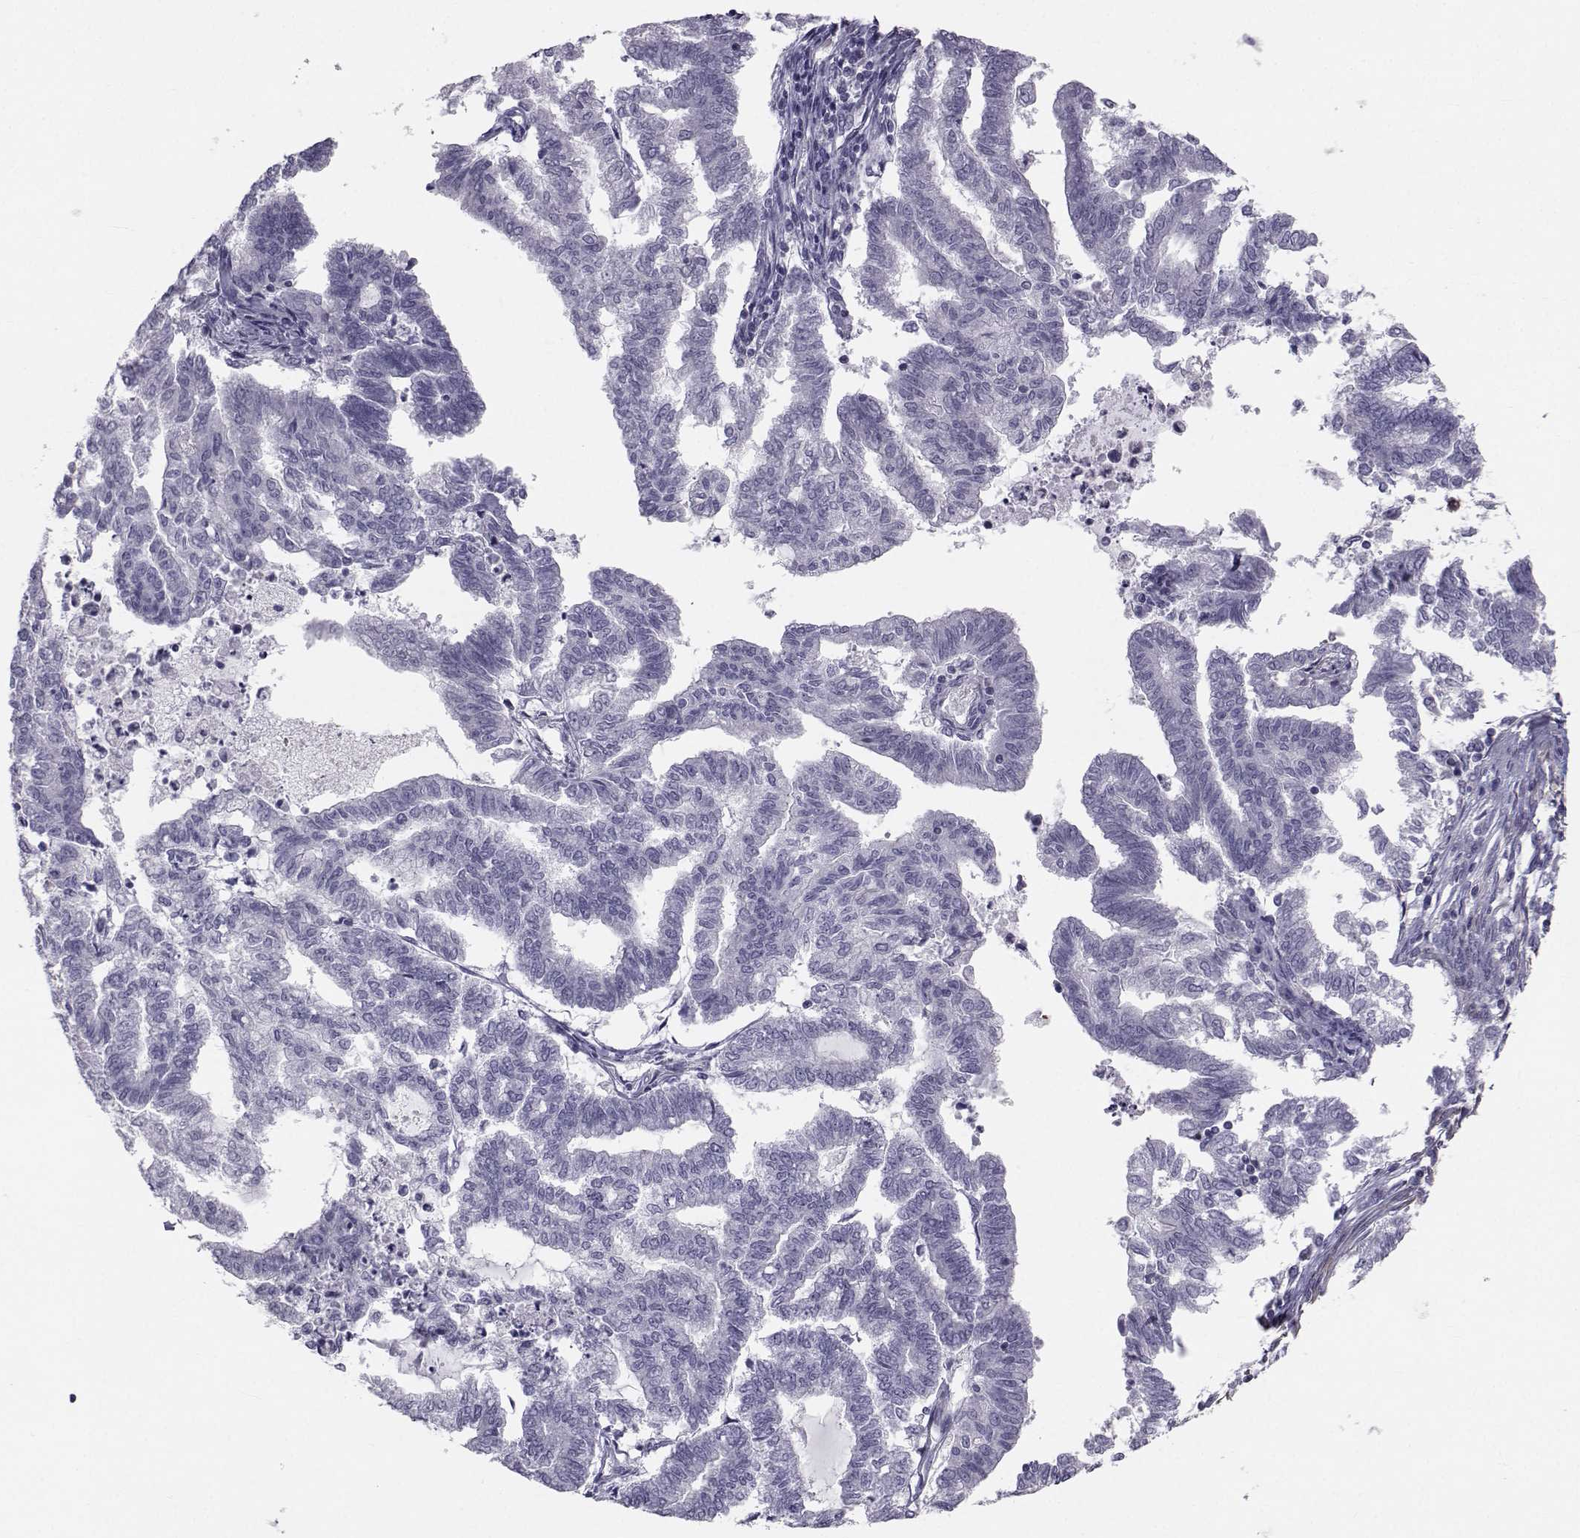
{"staining": {"intensity": "negative", "quantity": "none", "location": "none"}, "tissue": "endometrial cancer", "cell_type": "Tumor cells", "image_type": "cancer", "snomed": [{"axis": "morphology", "description": "Adenocarcinoma, NOS"}, {"axis": "topography", "description": "Endometrium"}], "caption": "Human endometrial cancer (adenocarcinoma) stained for a protein using IHC displays no expression in tumor cells.", "gene": "GARIN3", "patient": {"sex": "female", "age": 79}}